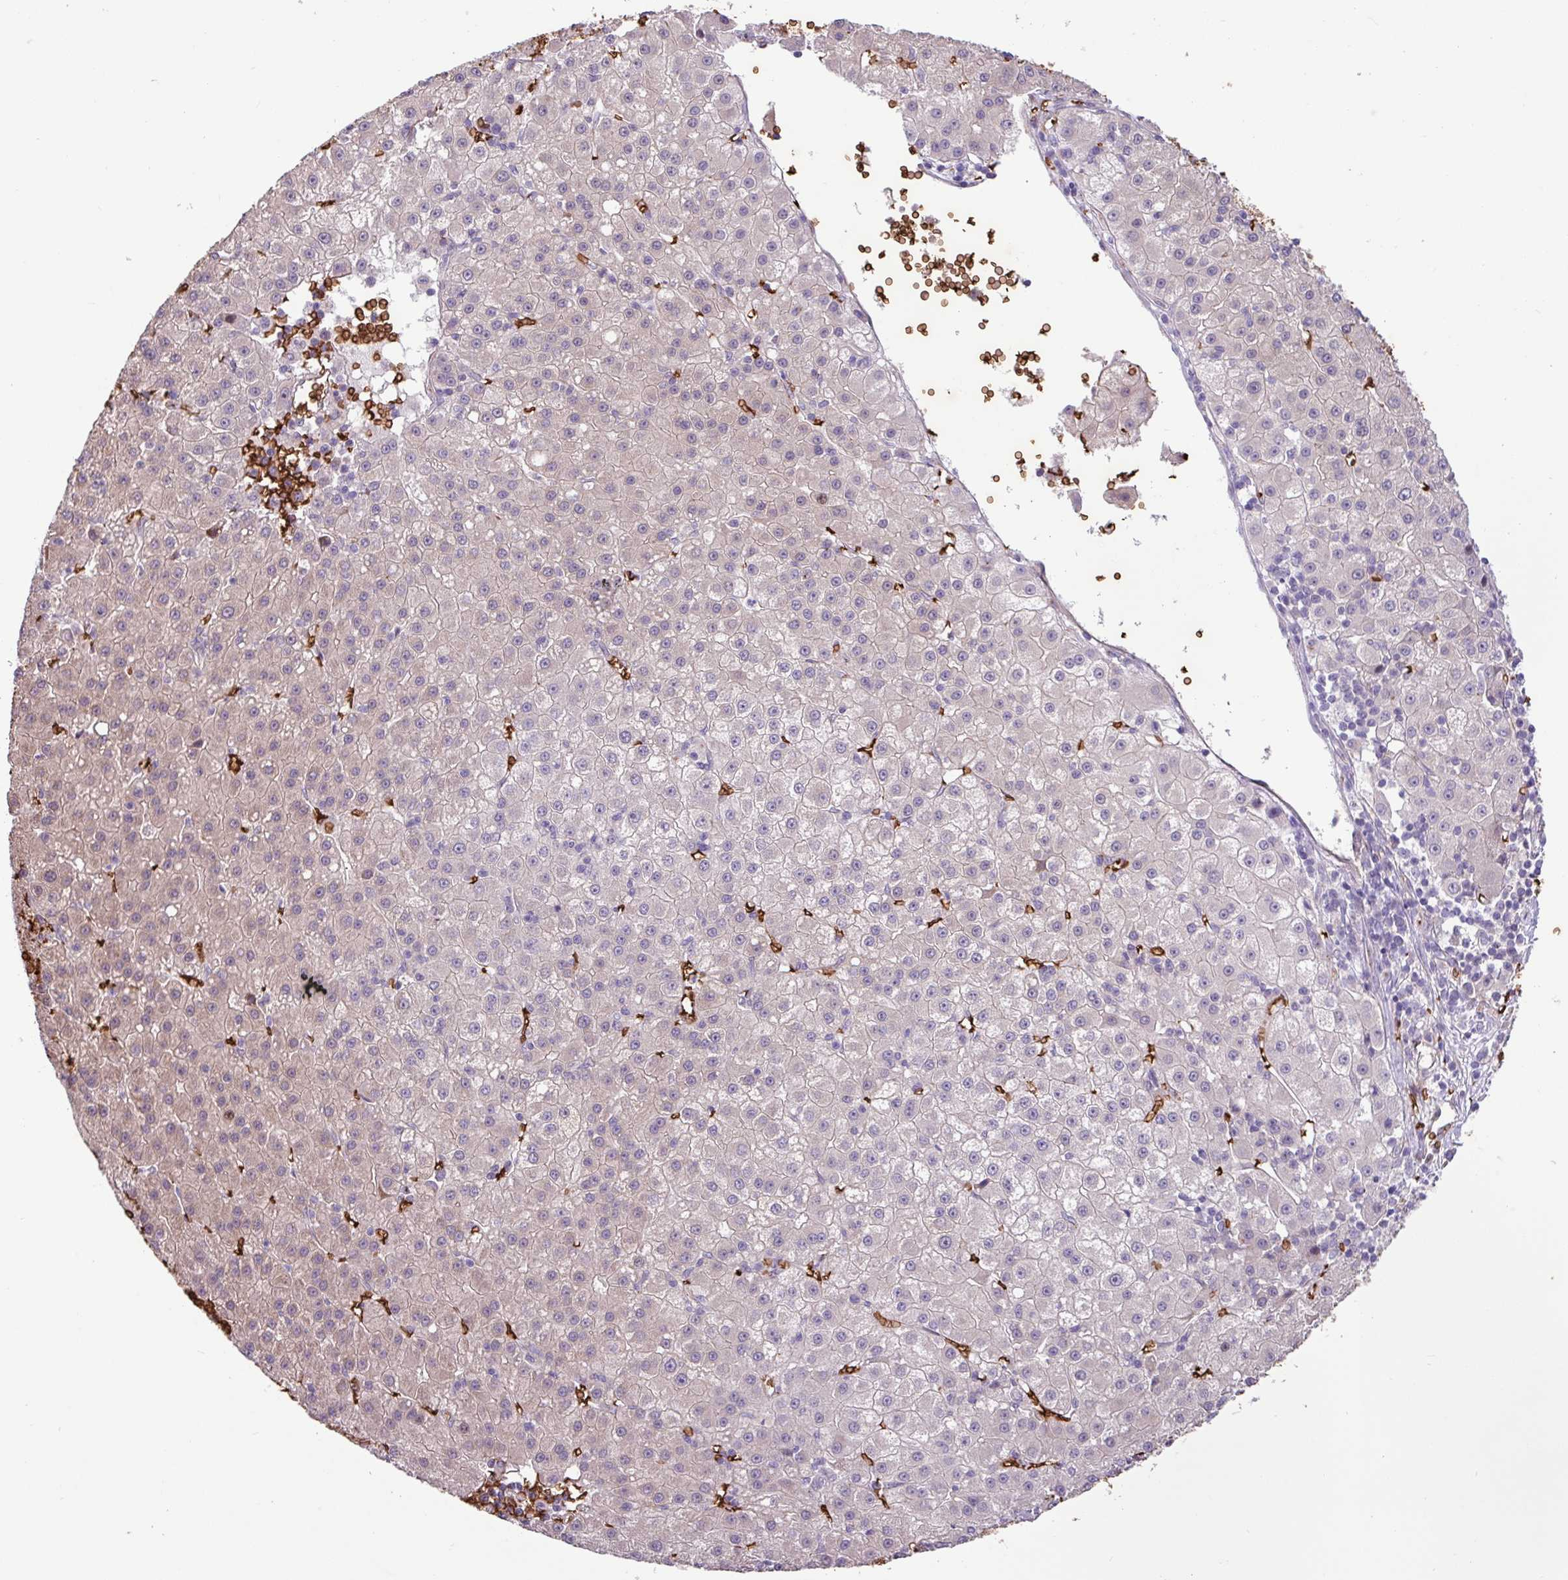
{"staining": {"intensity": "negative", "quantity": "none", "location": "none"}, "tissue": "liver cancer", "cell_type": "Tumor cells", "image_type": "cancer", "snomed": [{"axis": "morphology", "description": "Carcinoma, Hepatocellular, NOS"}, {"axis": "topography", "description": "Liver"}], "caption": "A histopathology image of human liver cancer is negative for staining in tumor cells.", "gene": "RAD21L1", "patient": {"sex": "male", "age": 76}}